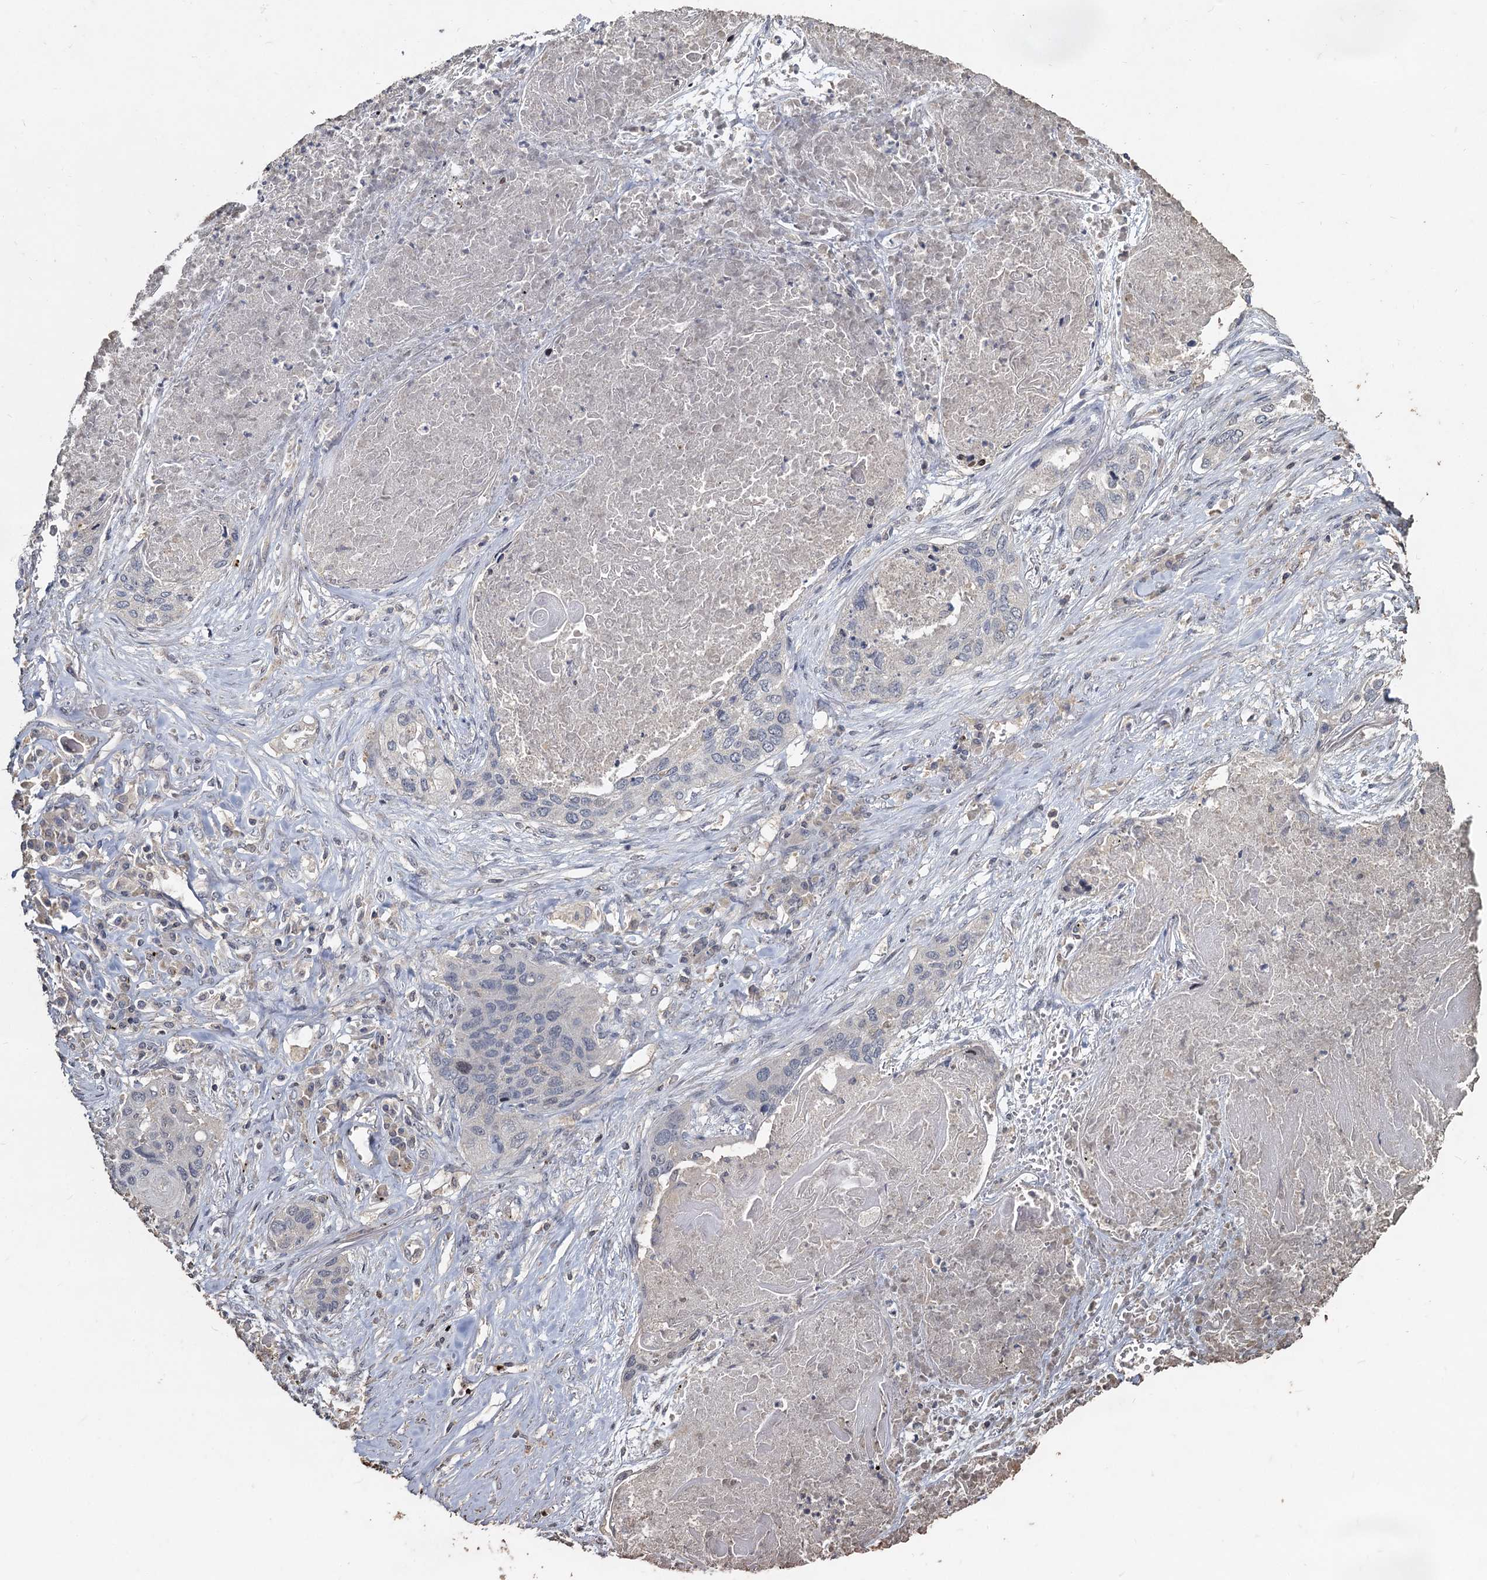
{"staining": {"intensity": "negative", "quantity": "none", "location": "none"}, "tissue": "lung cancer", "cell_type": "Tumor cells", "image_type": "cancer", "snomed": [{"axis": "morphology", "description": "Squamous cell carcinoma, NOS"}, {"axis": "topography", "description": "Lung"}], "caption": "A micrograph of squamous cell carcinoma (lung) stained for a protein displays no brown staining in tumor cells.", "gene": "CCDC61", "patient": {"sex": "female", "age": 63}}